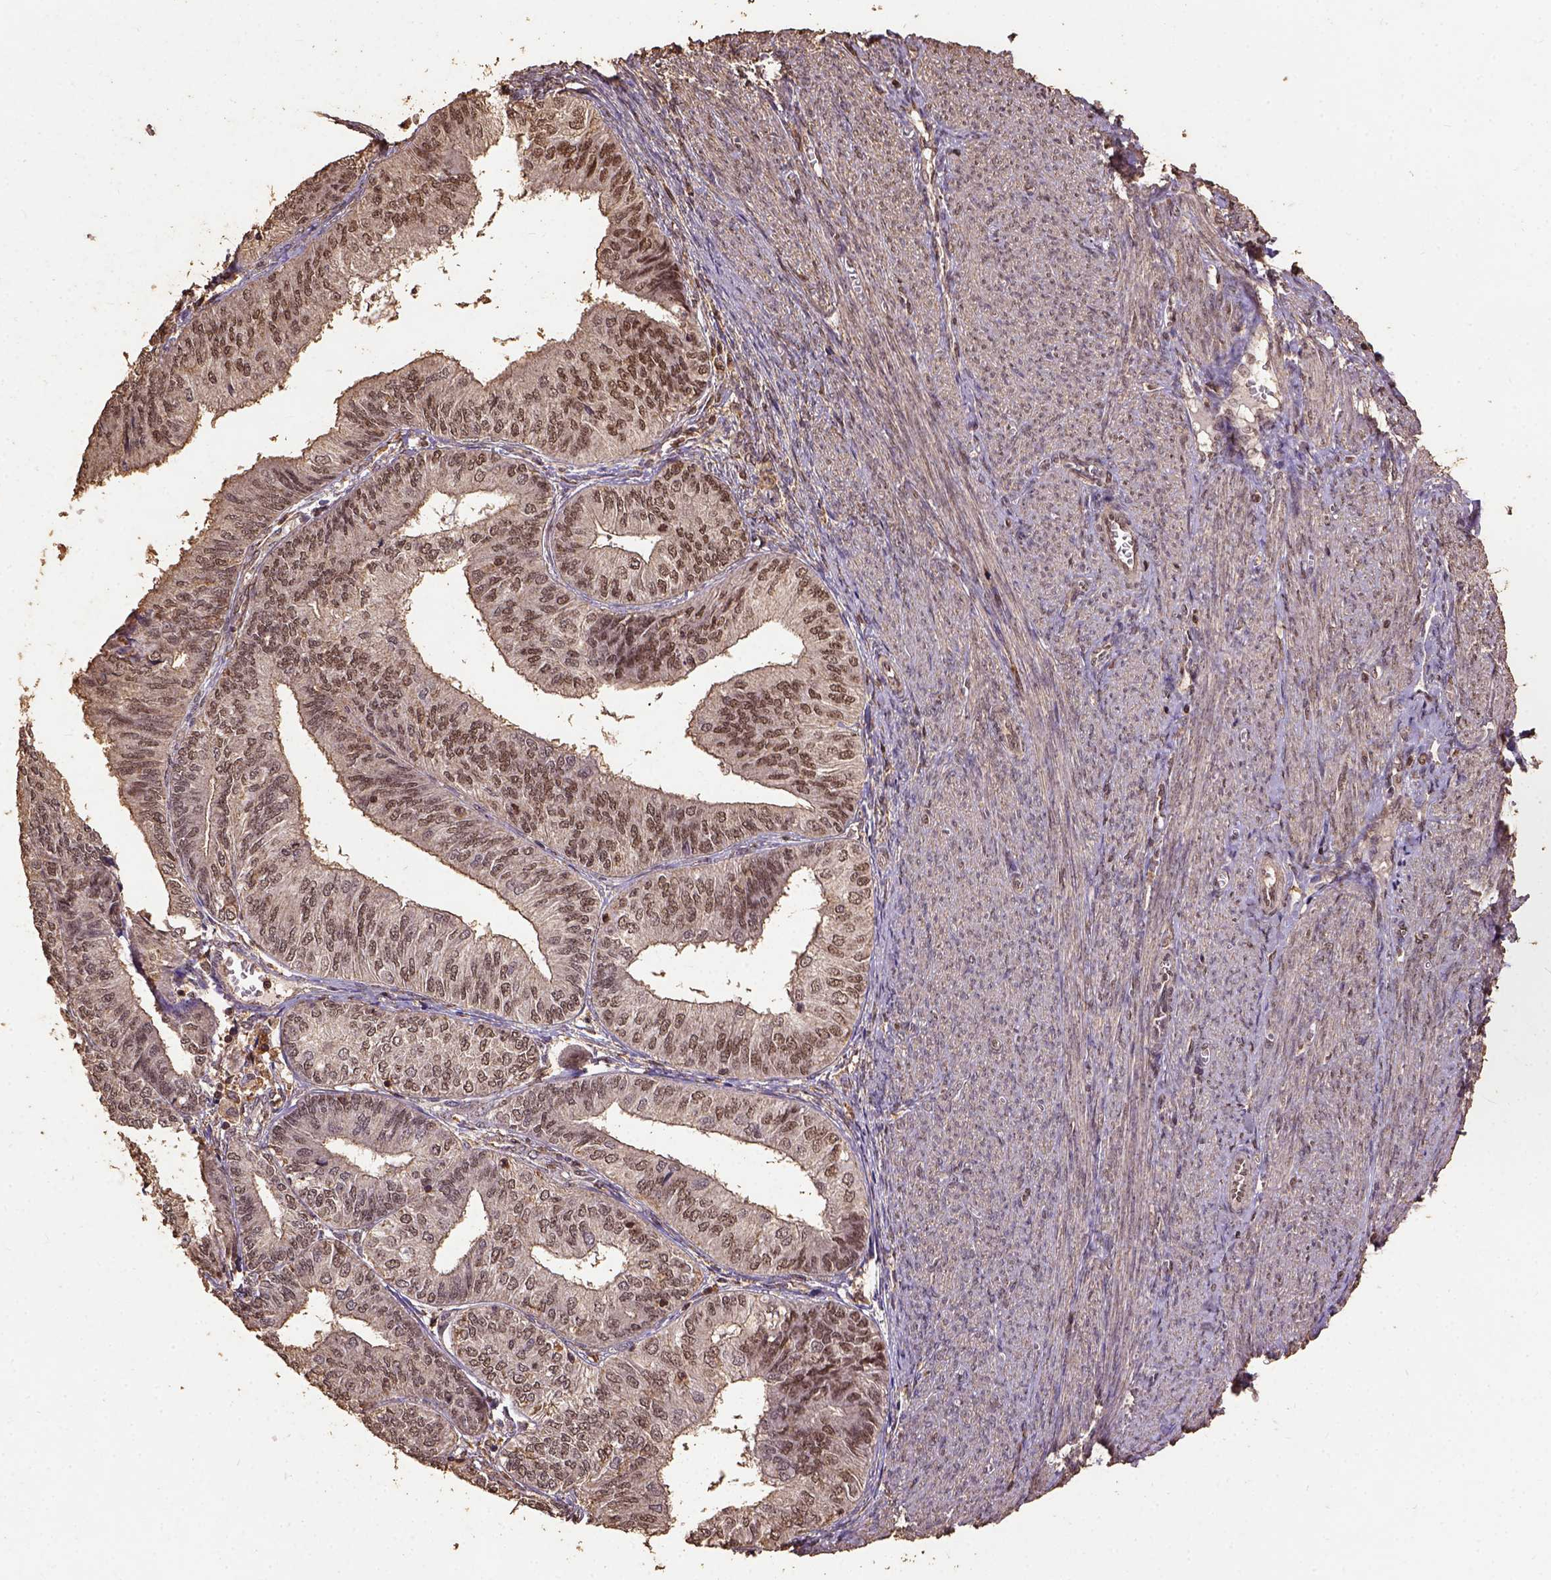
{"staining": {"intensity": "moderate", "quantity": ">75%", "location": "nuclear"}, "tissue": "endometrial cancer", "cell_type": "Tumor cells", "image_type": "cancer", "snomed": [{"axis": "morphology", "description": "Adenocarcinoma, NOS"}, {"axis": "topography", "description": "Endometrium"}], "caption": "This histopathology image shows endometrial cancer stained with IHC to label a protein in brown. The nuclear of tumor cells show moderate positivity for the protein. Nuclei are counter-stained blue.", "gene": "NACC1", "patient": {"sex": "female", "age": 58}}